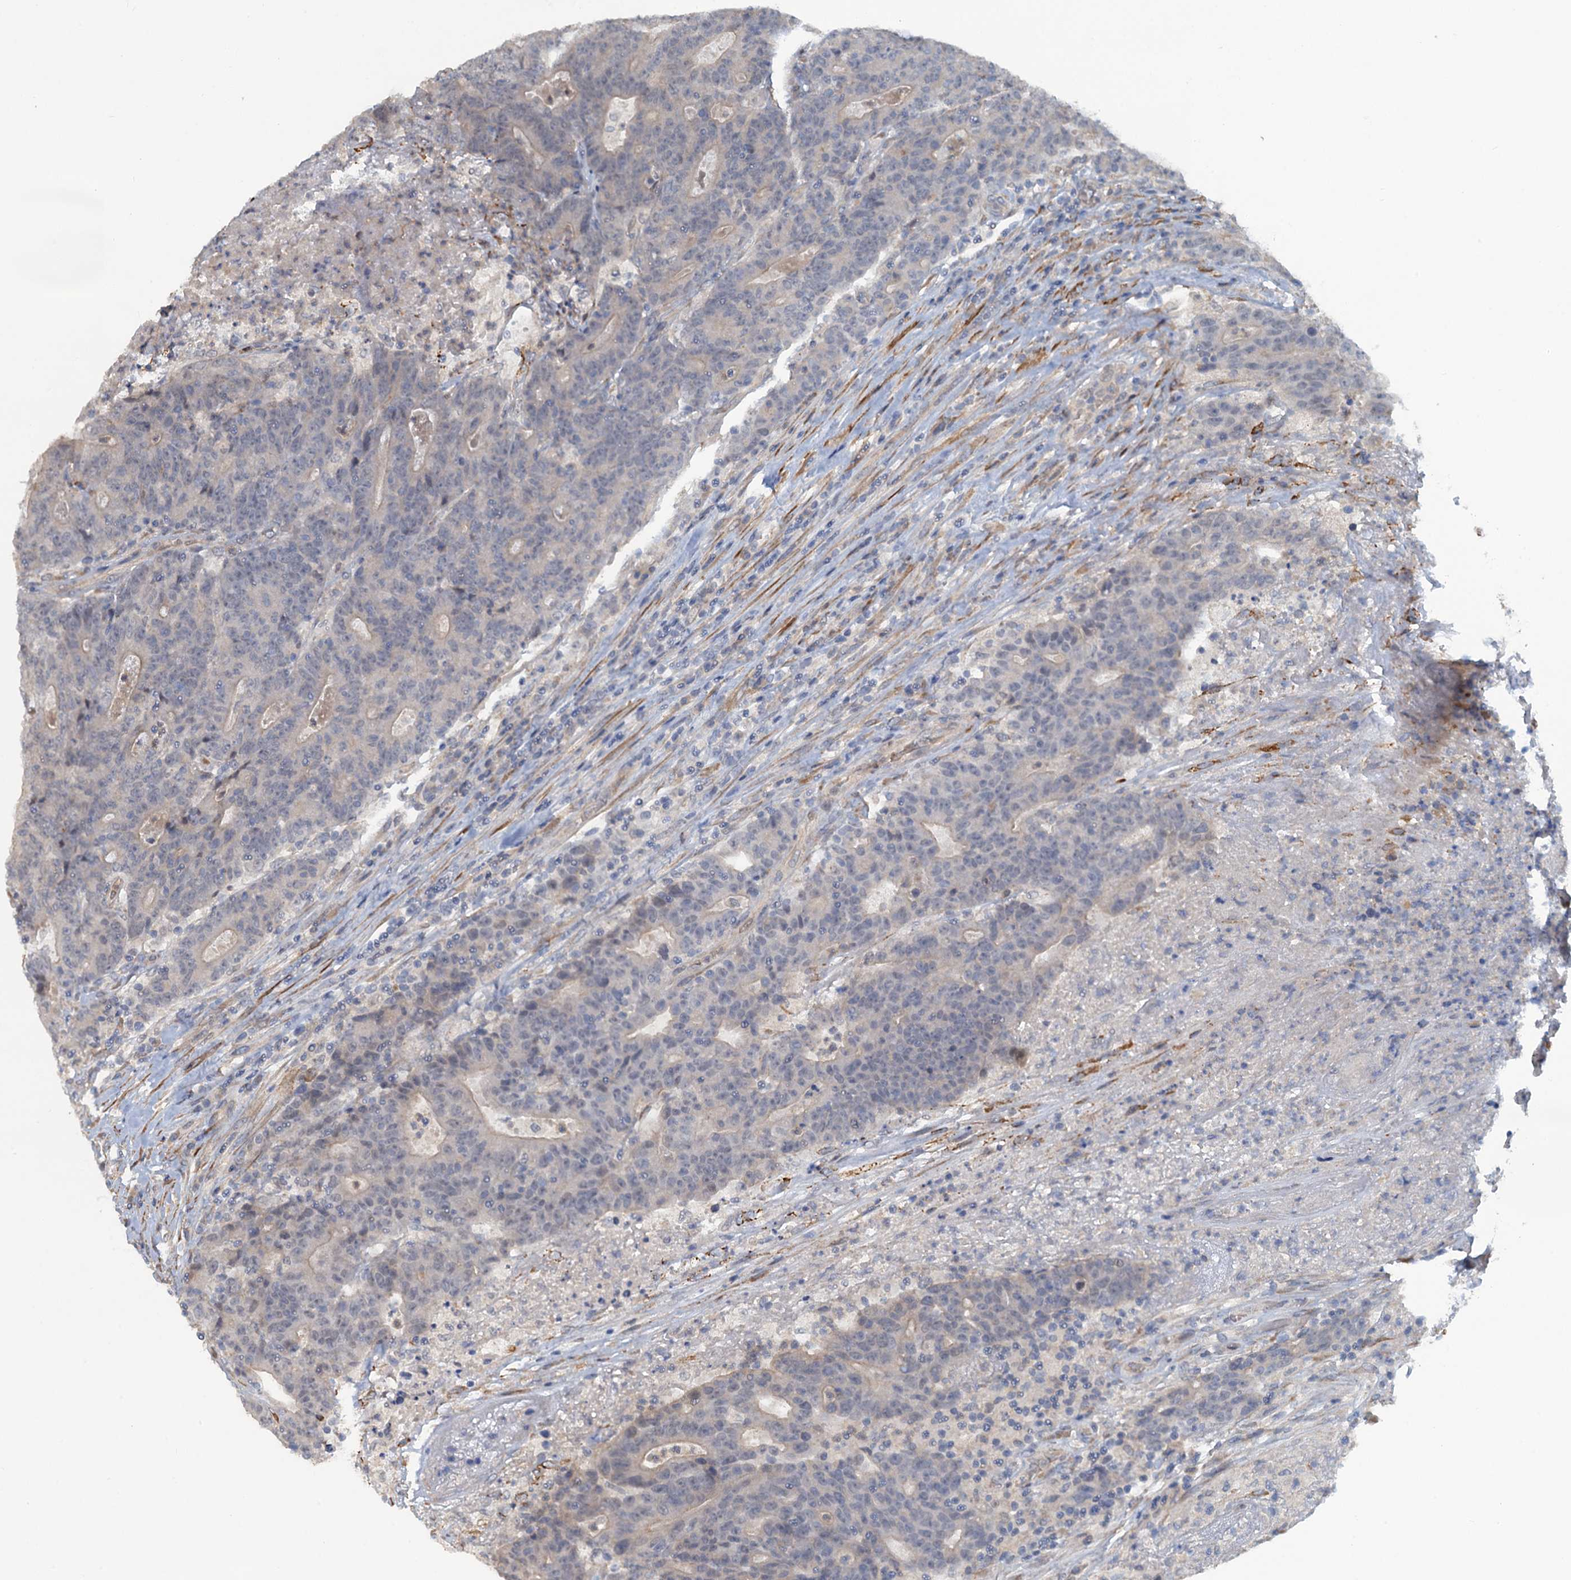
{"staining": {"intensity": "negative", "quantity": "none", "location": "none"}, "tissue": "colorectal cancer", "cell_type": "Tumor cells", "image_type": "cancer", "snomed": [{"axis": "morphology", "description": "Adenocarcinoma, NOS"}, {"axis": "topography", "description": "Colon"}], "caption": "The histopathology image shows no significant staining in tumor cells of adenocarcinoma (colorectal).", "gene": "MYO16", "patient": {"sex": "female", "age": 75}}